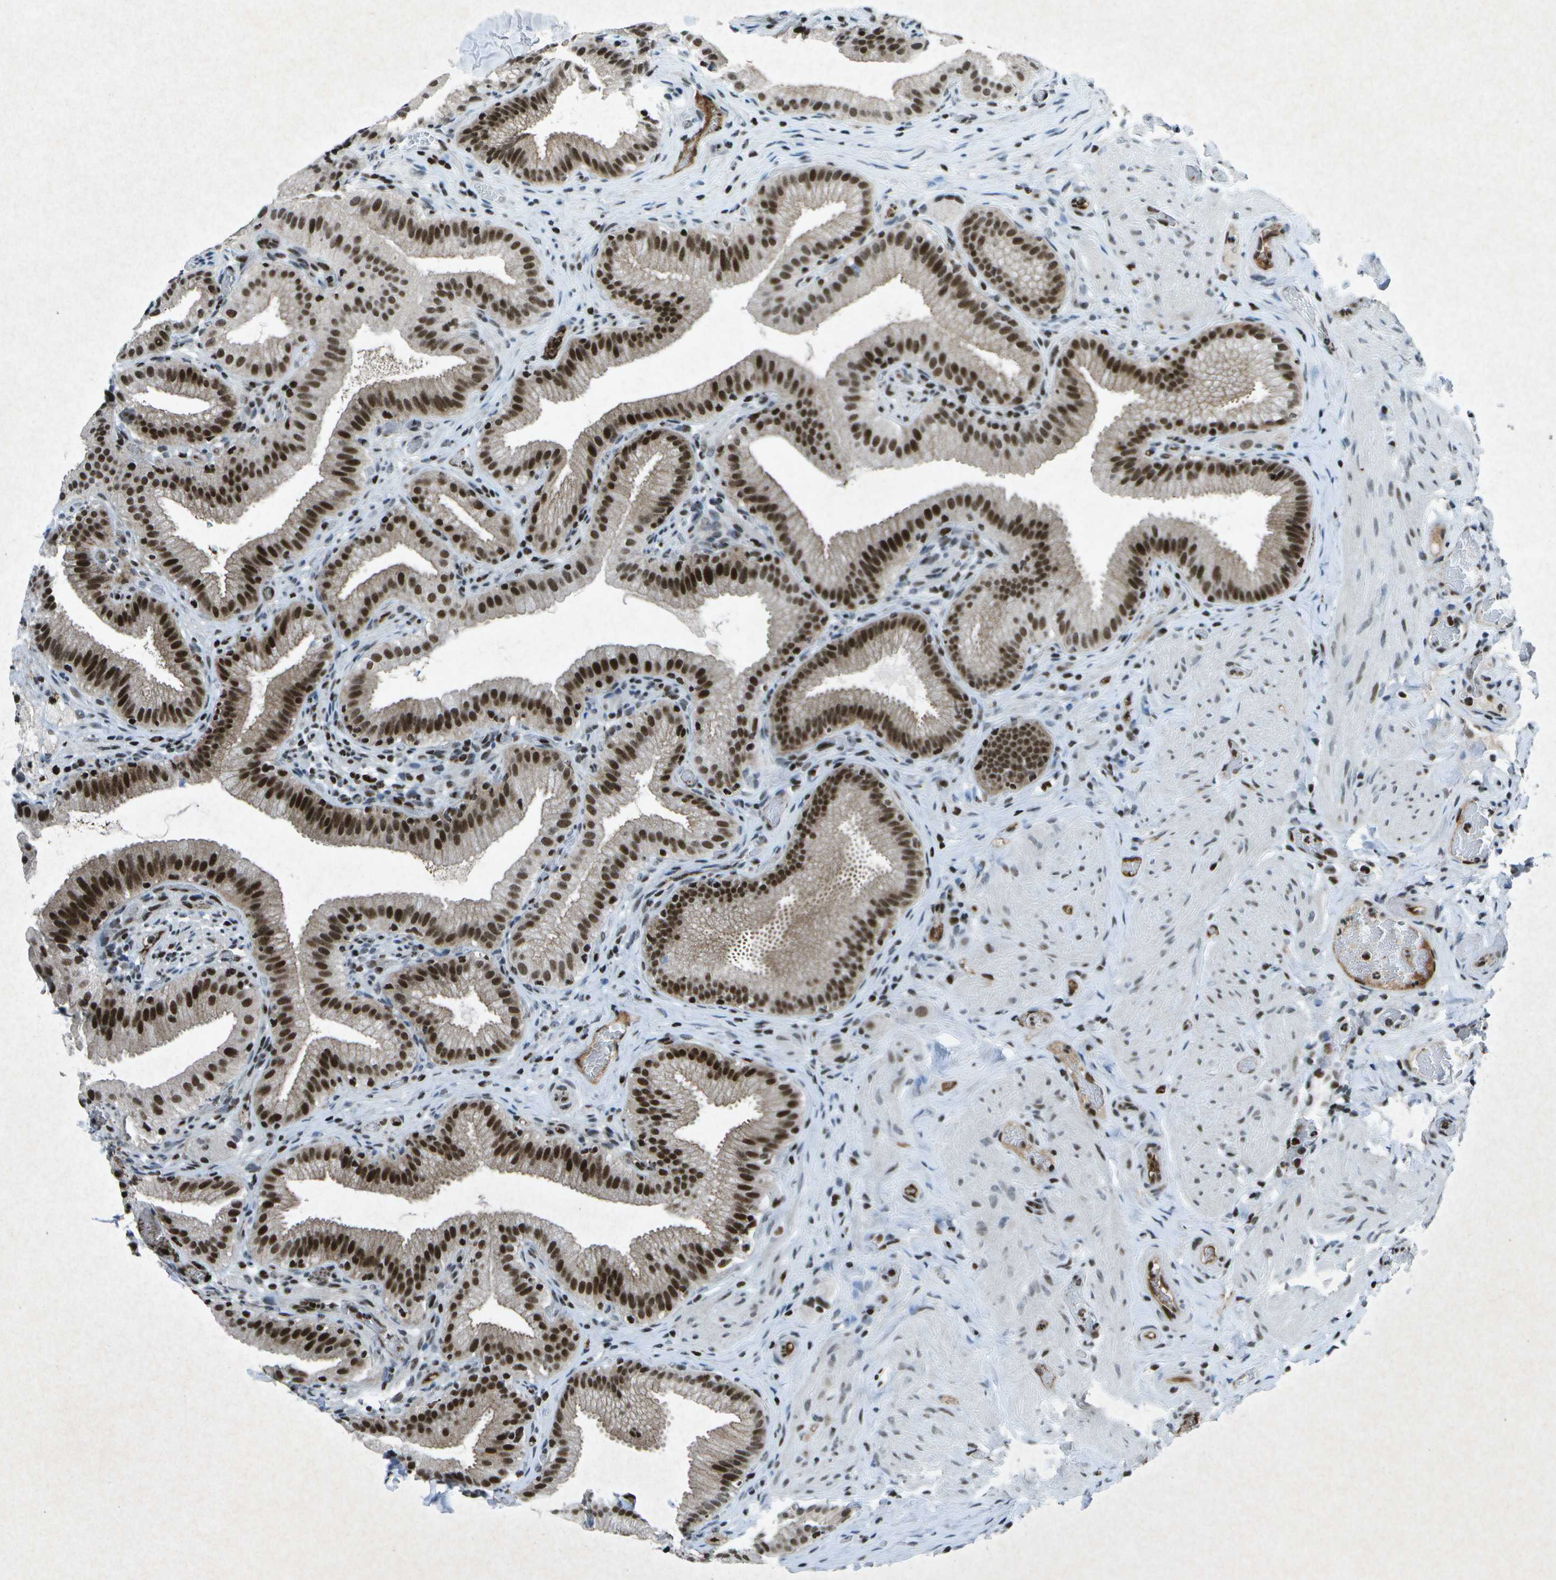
{"staining": {"intensity": "strong", "quantity": ">75%", "location": "nuclear"}, "tissue": "gallbladder", "cell_type": "Glandular cells", "image_type": "normal", "snomed": [{"axis": "morphology", "description": "Normal tissue, NOS"}, {"axis": "topography", "description": "Gallbladder"}], "caption": "Protein staining reveals strong nuclear staining in about >75% of glandular cells in unremarkable gallbladder.", "gene": "MTA2", "patient": {"sex": "male", "age": 54}}